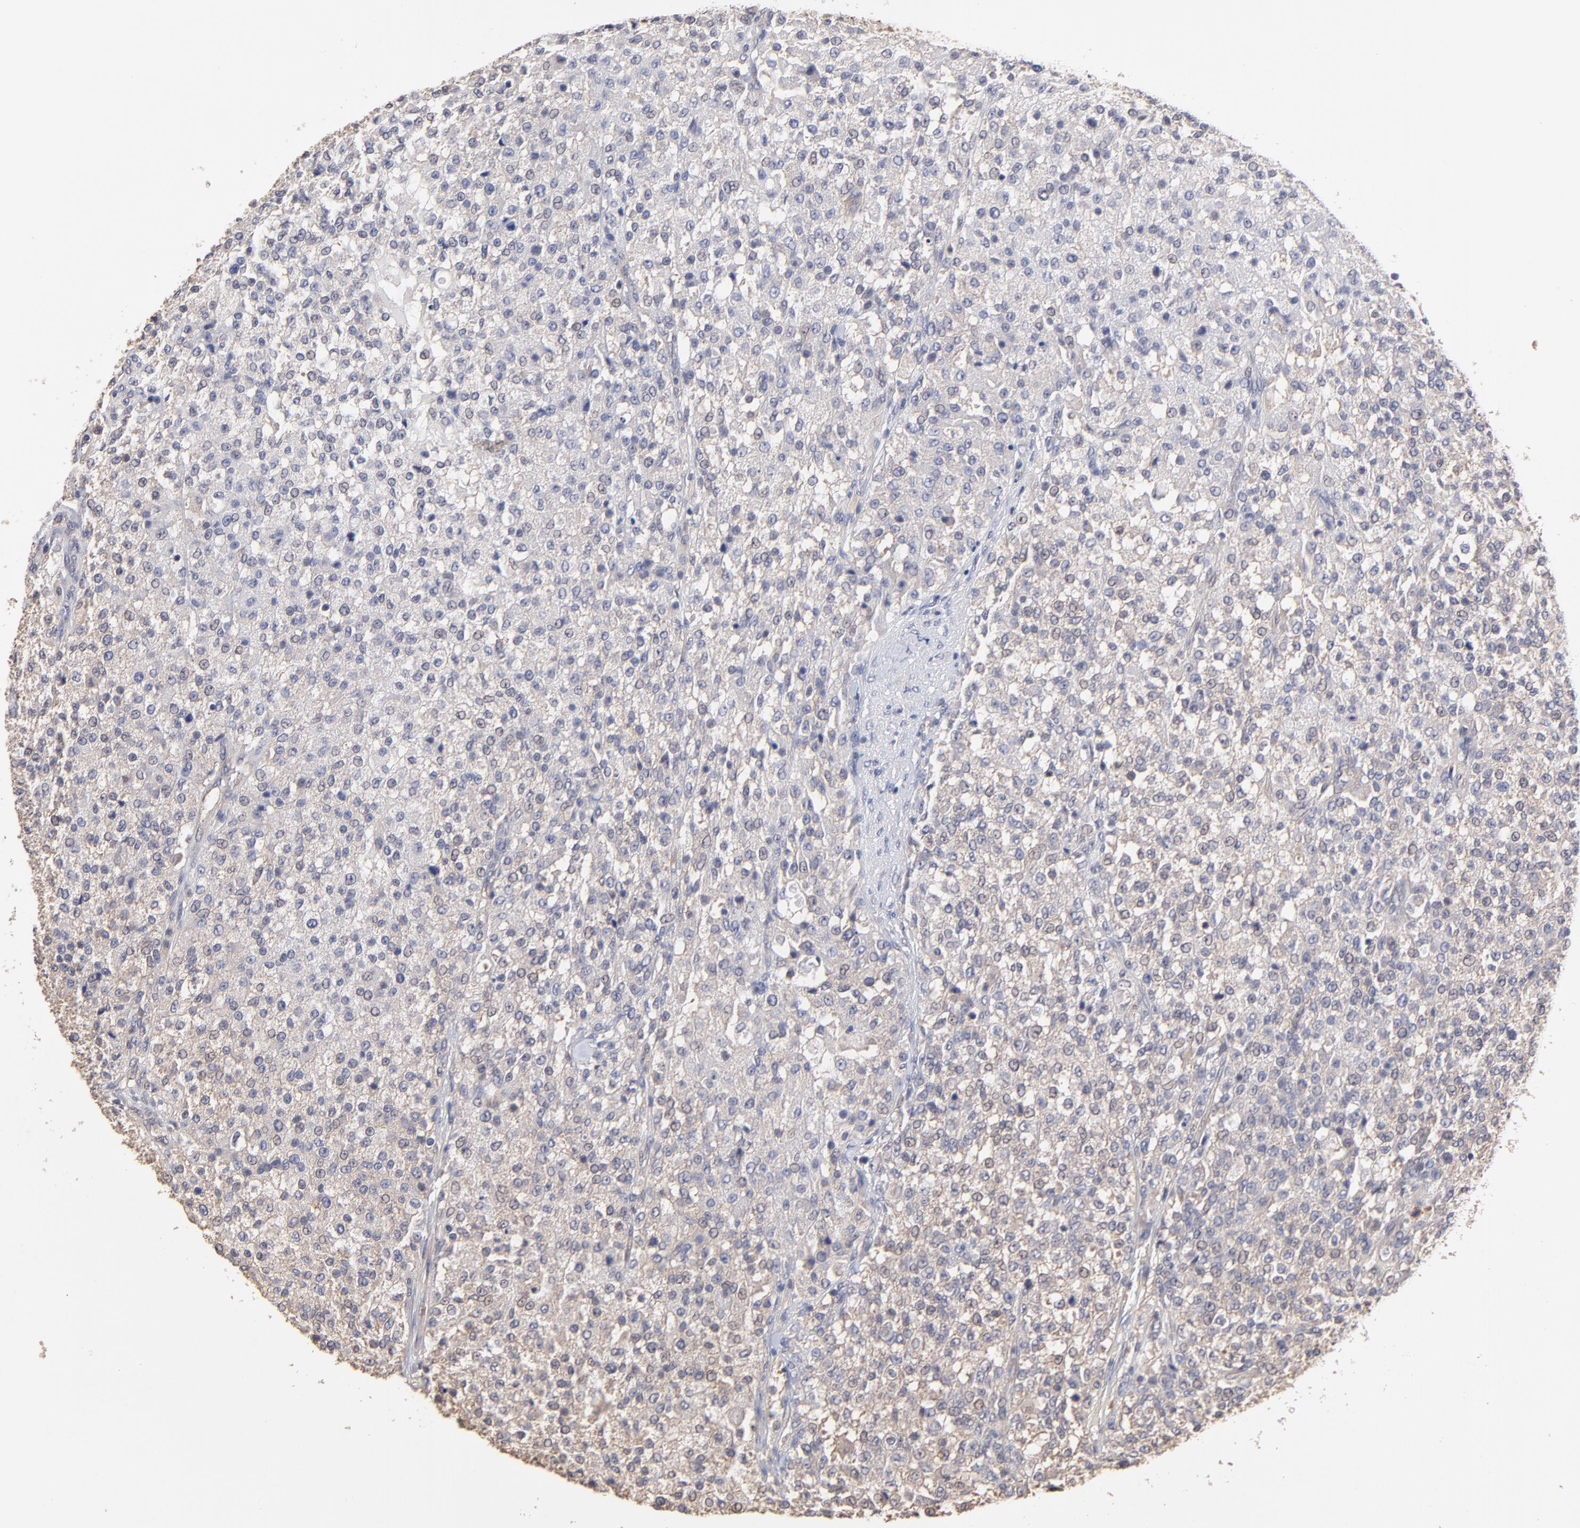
{"staining": {"intensity": "negative", "quantity": "none", "location": "none"}, "tissue": "testis cancer", "cell_type": "Tumor cells", "image_type": "cancer", "snomed": [{"axis": "morphology", "description": "Seminoma, NOS"}, {"axis": "topography", "description": "Testis"}], "caption": "This histopathology image is of testis cancer (seminoma) stained with immunohistochemistry to label a protein in brown with the nuclei are counter-stained blue. There is no positivity in tumor cells.", "gene": "CCT2", "patient": {"sex": "male", "age": 59}}